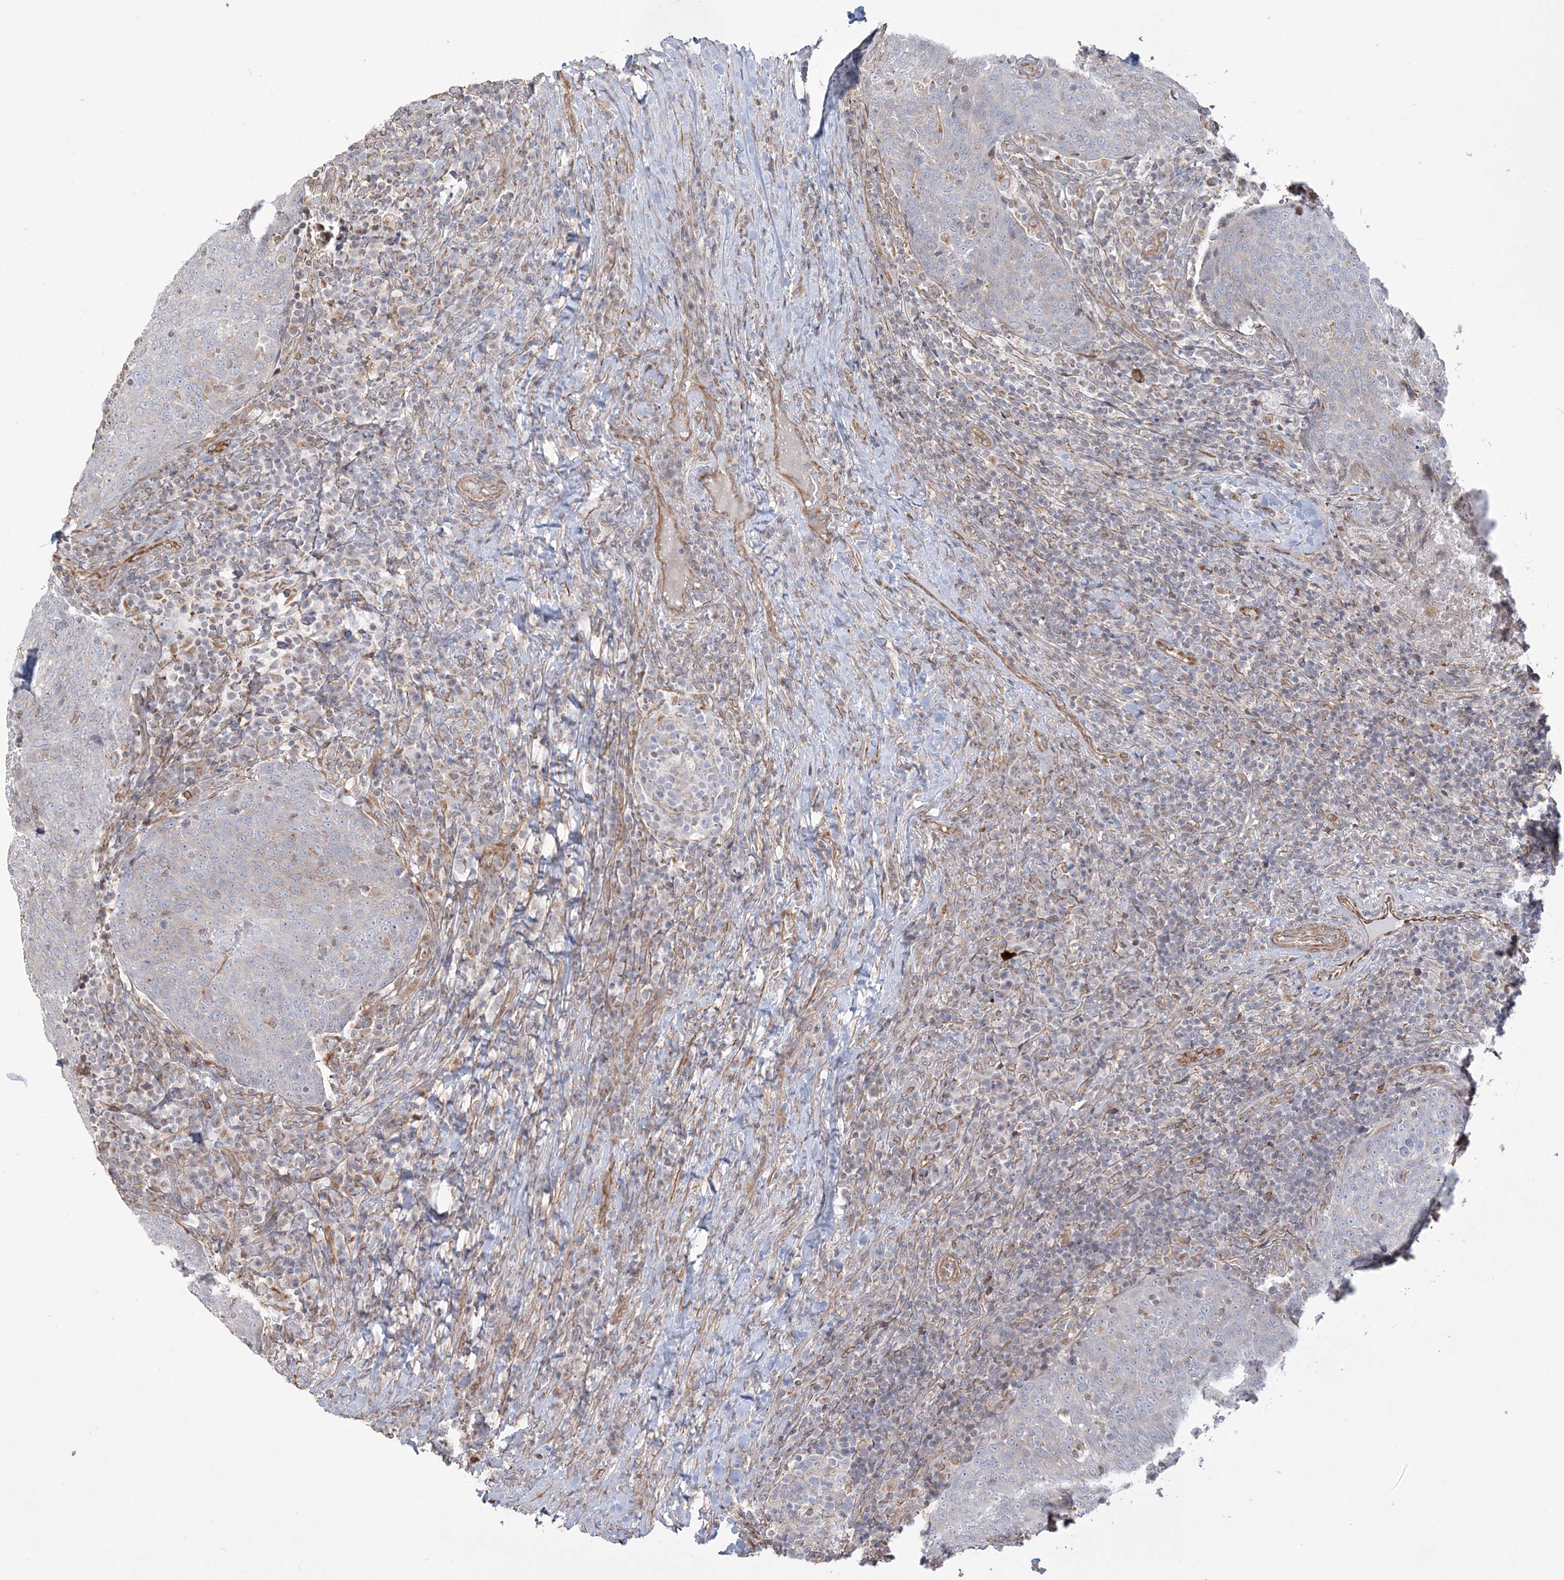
{"staining": {"intensity": "negative", "quantity": "none", "location": "none"}, "tissue": "head and neck cancer", "cell_type": "Tumor cells", "image_type": "cancer", "snomed": [{"axis": "morphology", "description": "Squamous cell carcinoma, NOS"}, {"axis": "morphology", "description": "Squamous cell carcinoma, metastatic, NOS"}, {"axis": "topography", "description": "Lymph node"}, {"axis": "topography", "description": "Head-Neck"}], "caption": "DAB (3,3'-diaminobenzidine) immunohistochemical staining of head and neck squamous cell carcinoma demonstrates no significant expression in tumor cells.", "gene": "ZNF821", "patient": {"sex": "male", "age": 62}}